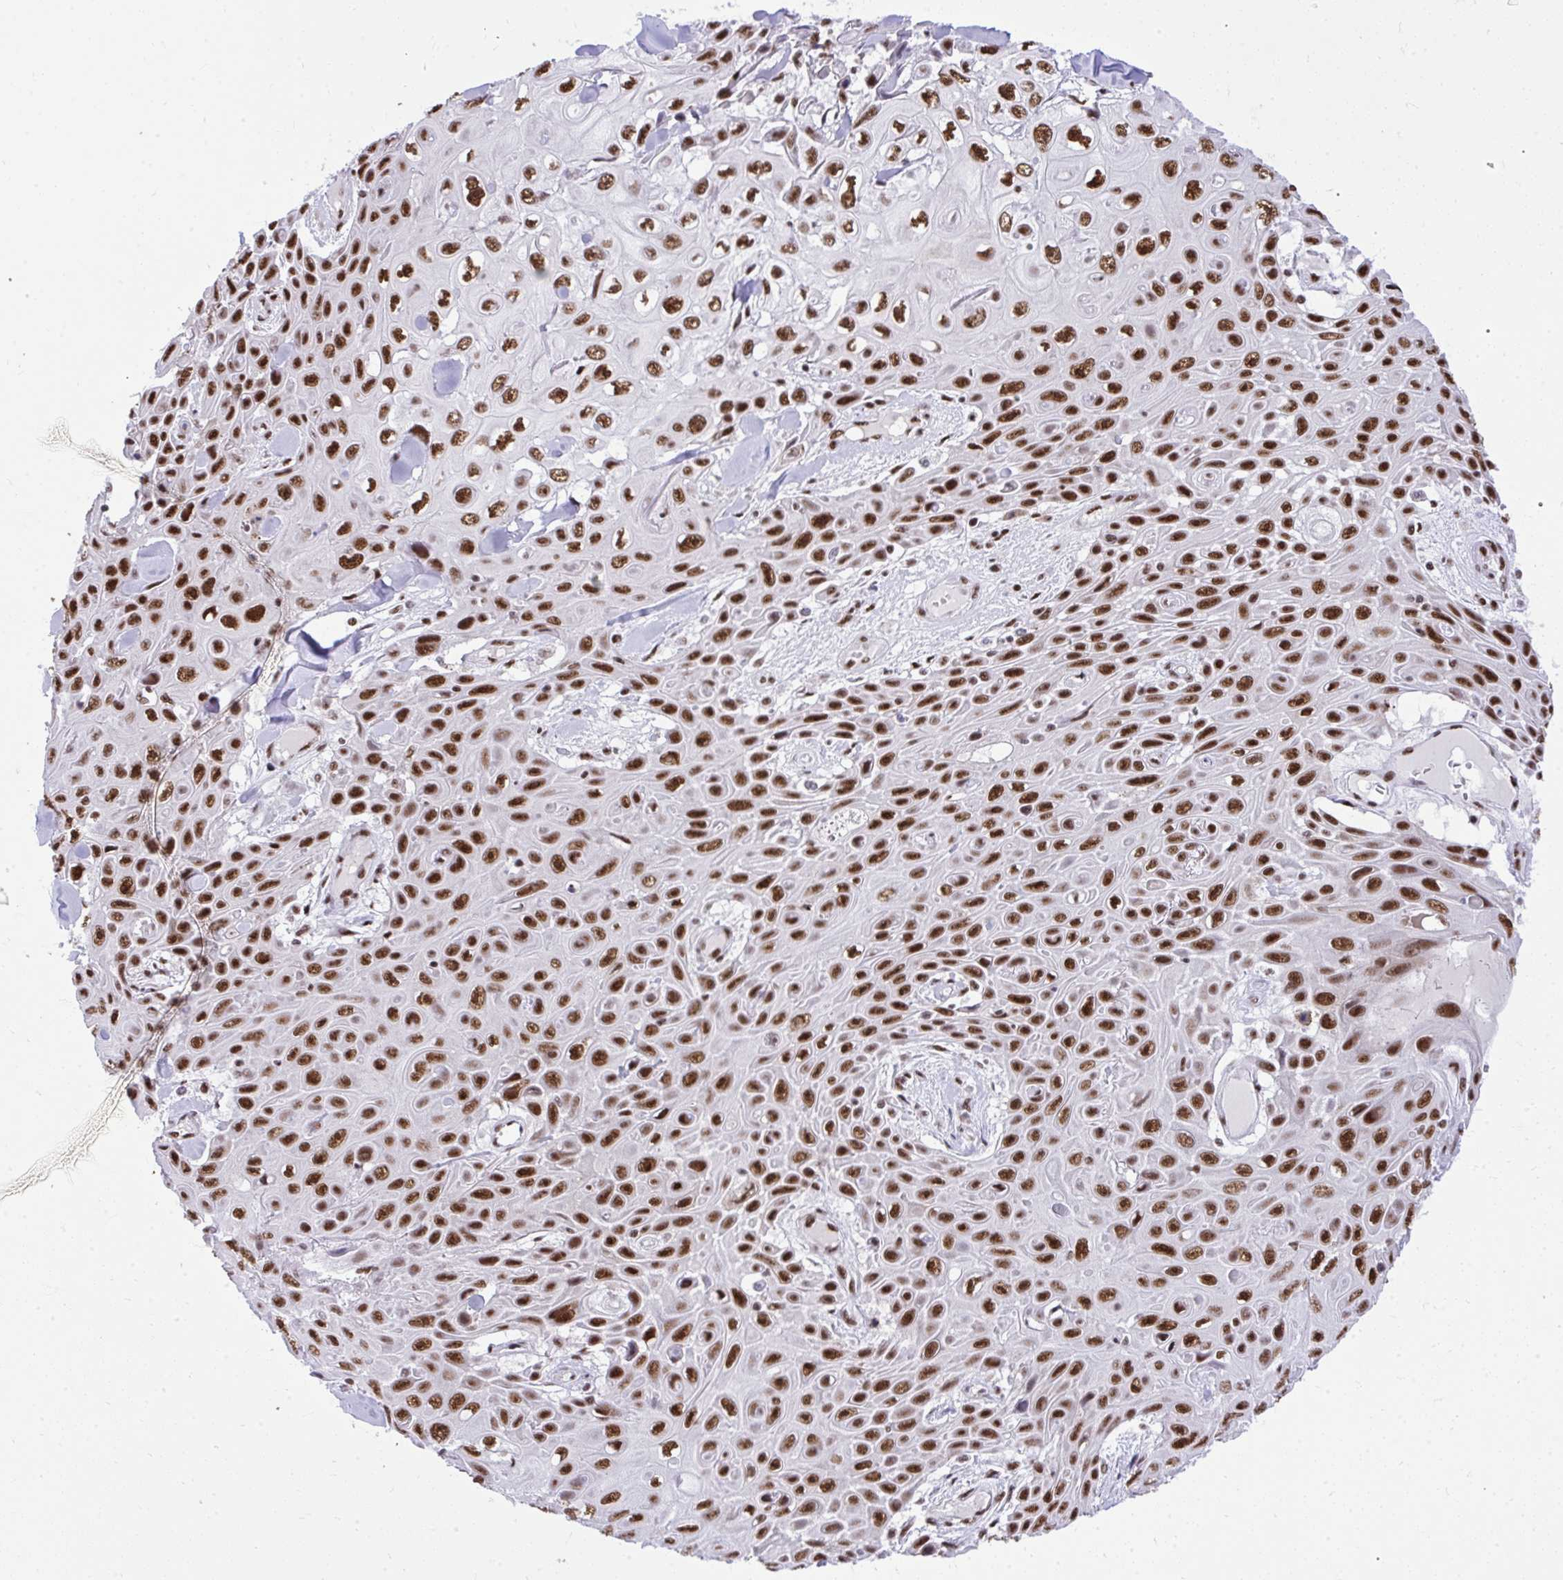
{"staining": {"intensity": "strong", "quantity": ">75%", "location": "nuclear"}, "tissue": "skin cancer", "cell_type": "Tumor cells", "image_type": "cancer", "snomed": [{"axis": "morphology", "description": "Squamous cell carcinoma, NOS"}, {"axis": "topography", "description": "Skin"}], "caption": "A high amount of strong nuclear expression is appreciated in approximately >75% of tumor cells in squamous cell carcinoma (skin) tissue.", "gene": "PRPF19", "patient": {"sex": "male", "age": 82}}